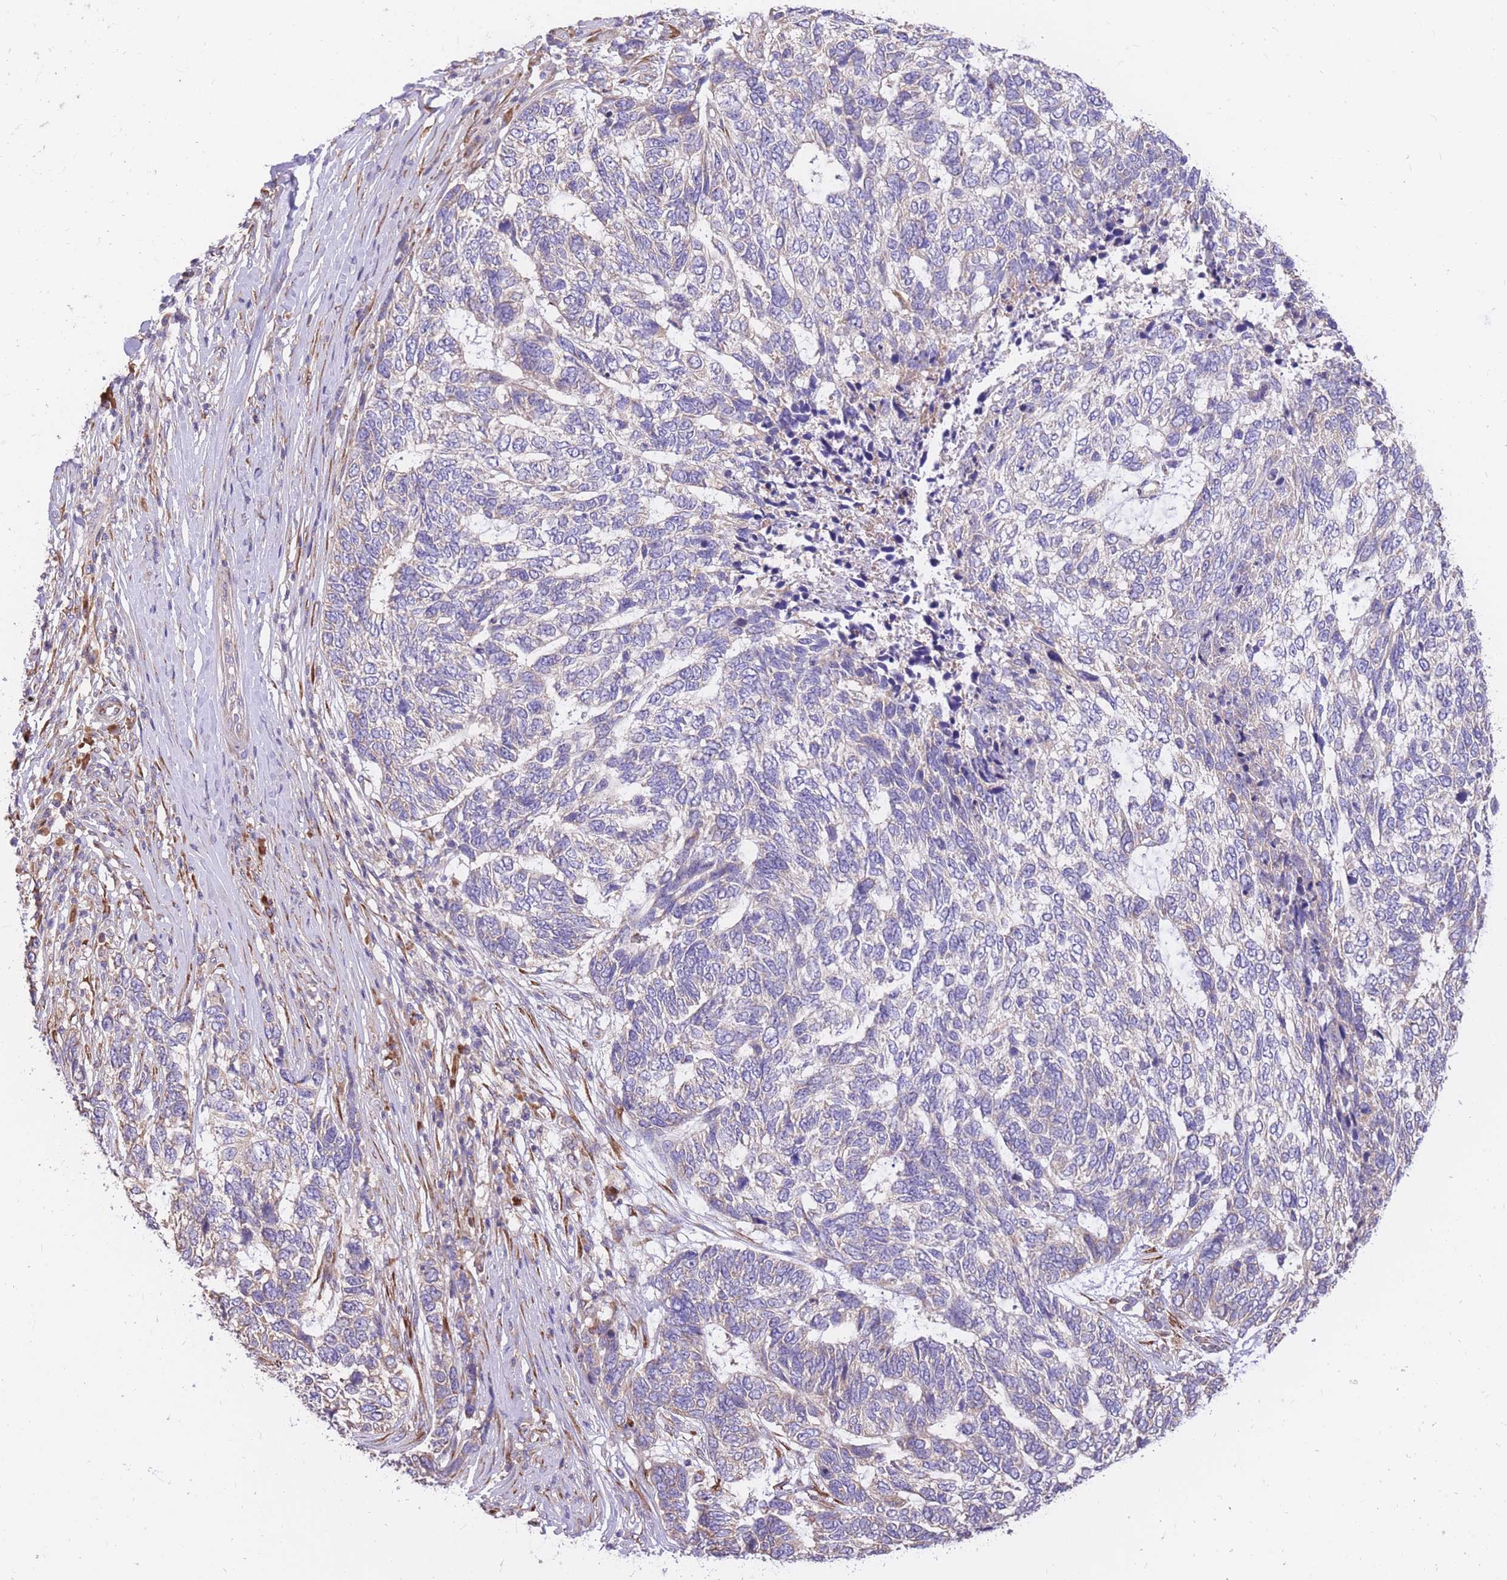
{"staining": {"intensity": "negative", "quantity": "none", "location": "none"}, "tissue": "skin cancer", "cell_type": "Tumor cells", "image_type": "cancer", "snomed": [{"axis": "morphology", "description": "Basal cell carcinoma"}, {"axis": "topography", "description": "Skin"}], "caption": "Immunohistochemistry (IHC) of skin basal cell carcinoma shows no expression in tumor cells.", "gene": "GBP7", "patient": {"sex": "female", "age": 65}}